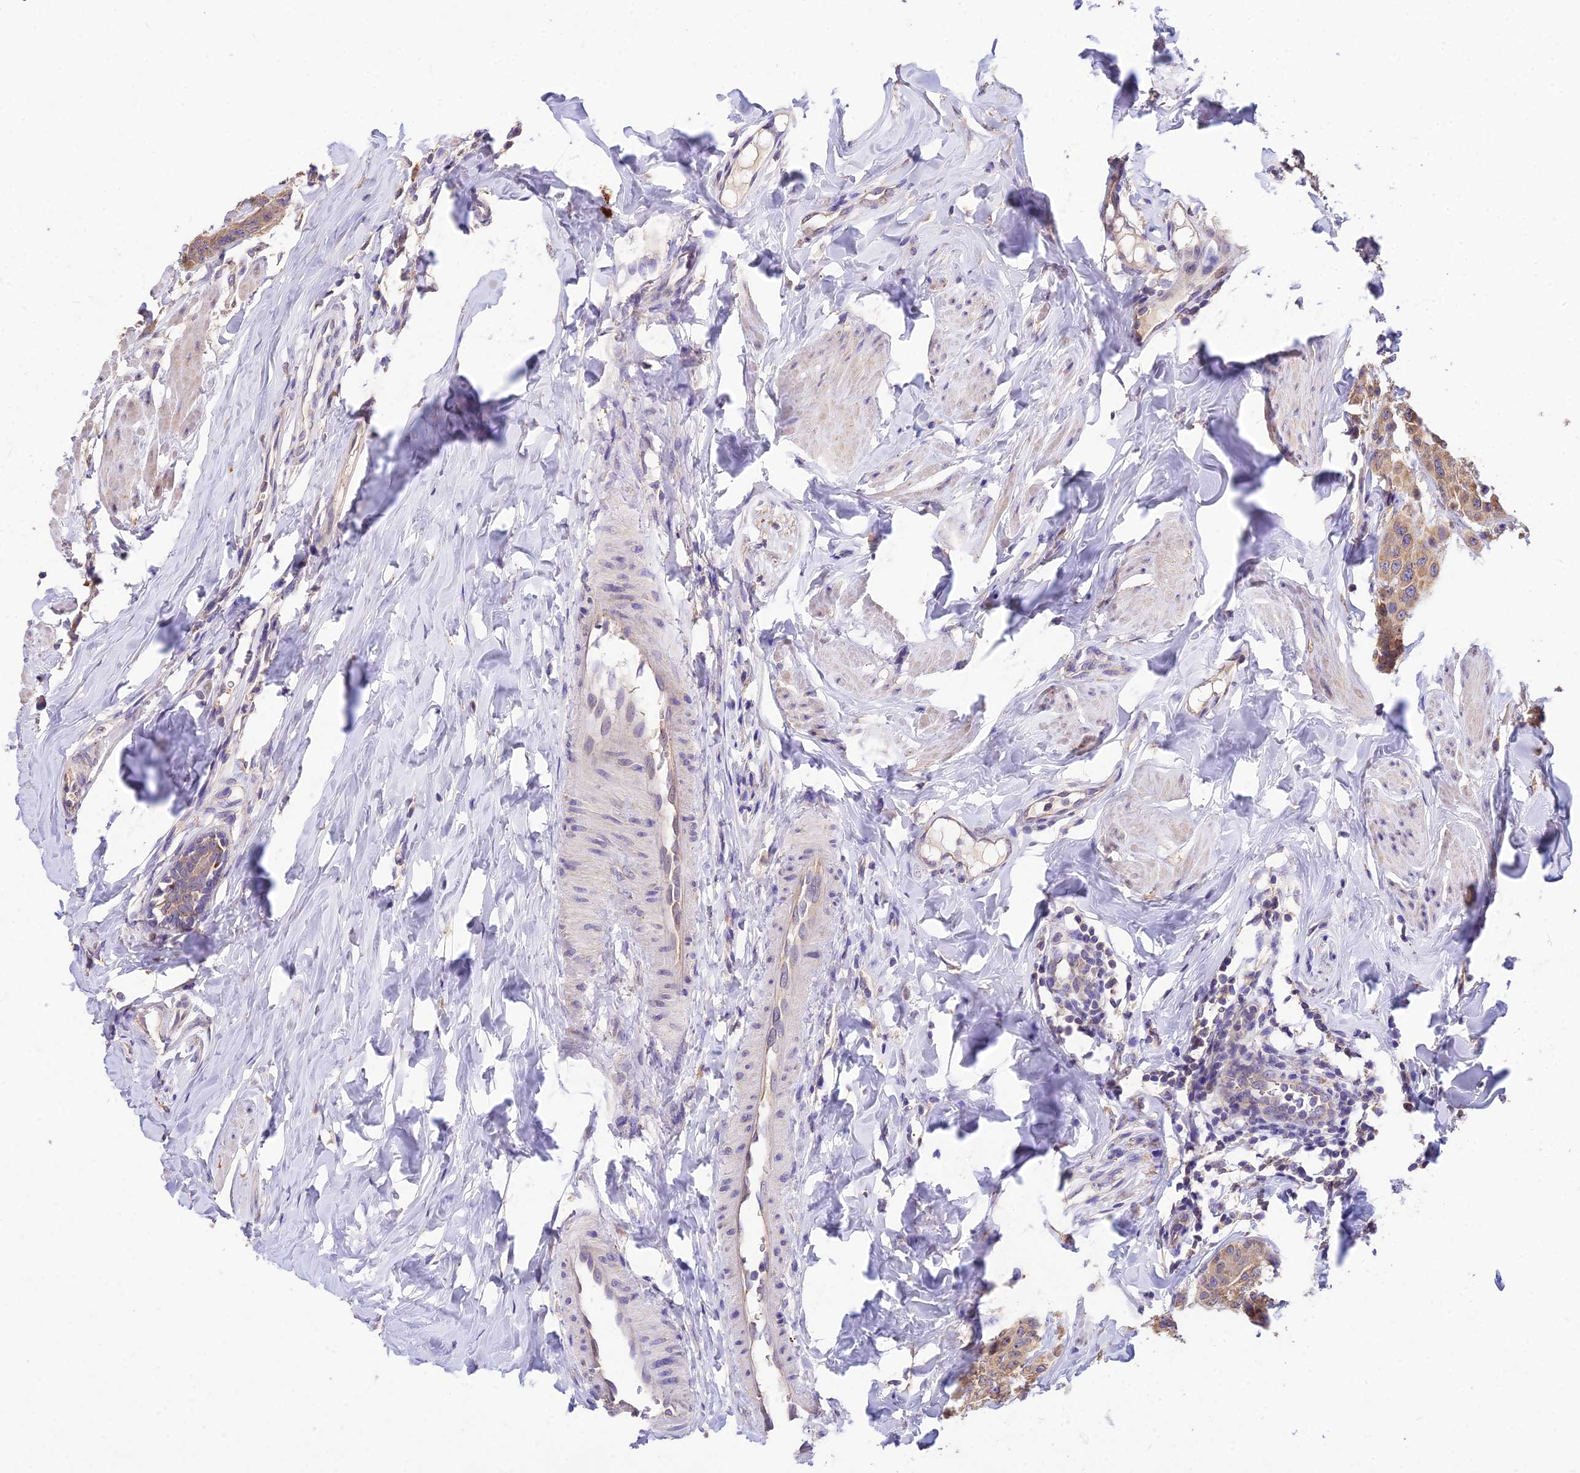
{"staining": {"intensity": "weak", "quantity": ">75%", "location": "cytoplasmic/membranous"}, "tissue": "breast cancer", "cell_type": "Tumor cells", "image_type": "cancer", "snomed": [{"axis": "morphology", "description": "Duct carcinoma"}, {"axis": "topography", "description": "Breast"}], "caption": "Protein expression analysis of human breast intraductal carcinoma reveals weak cytoplasmic/membranous staining in about >75% of tumor cells. The staining was performed using DAB (3,3'-diaminobenzidine) to visualize the protein expression in brown, while the nuclei were stained in blue with hematoxylin (Magnification: 20x).", "gene": "SDHD", "patient": {"sex": "female", "age": 40}}